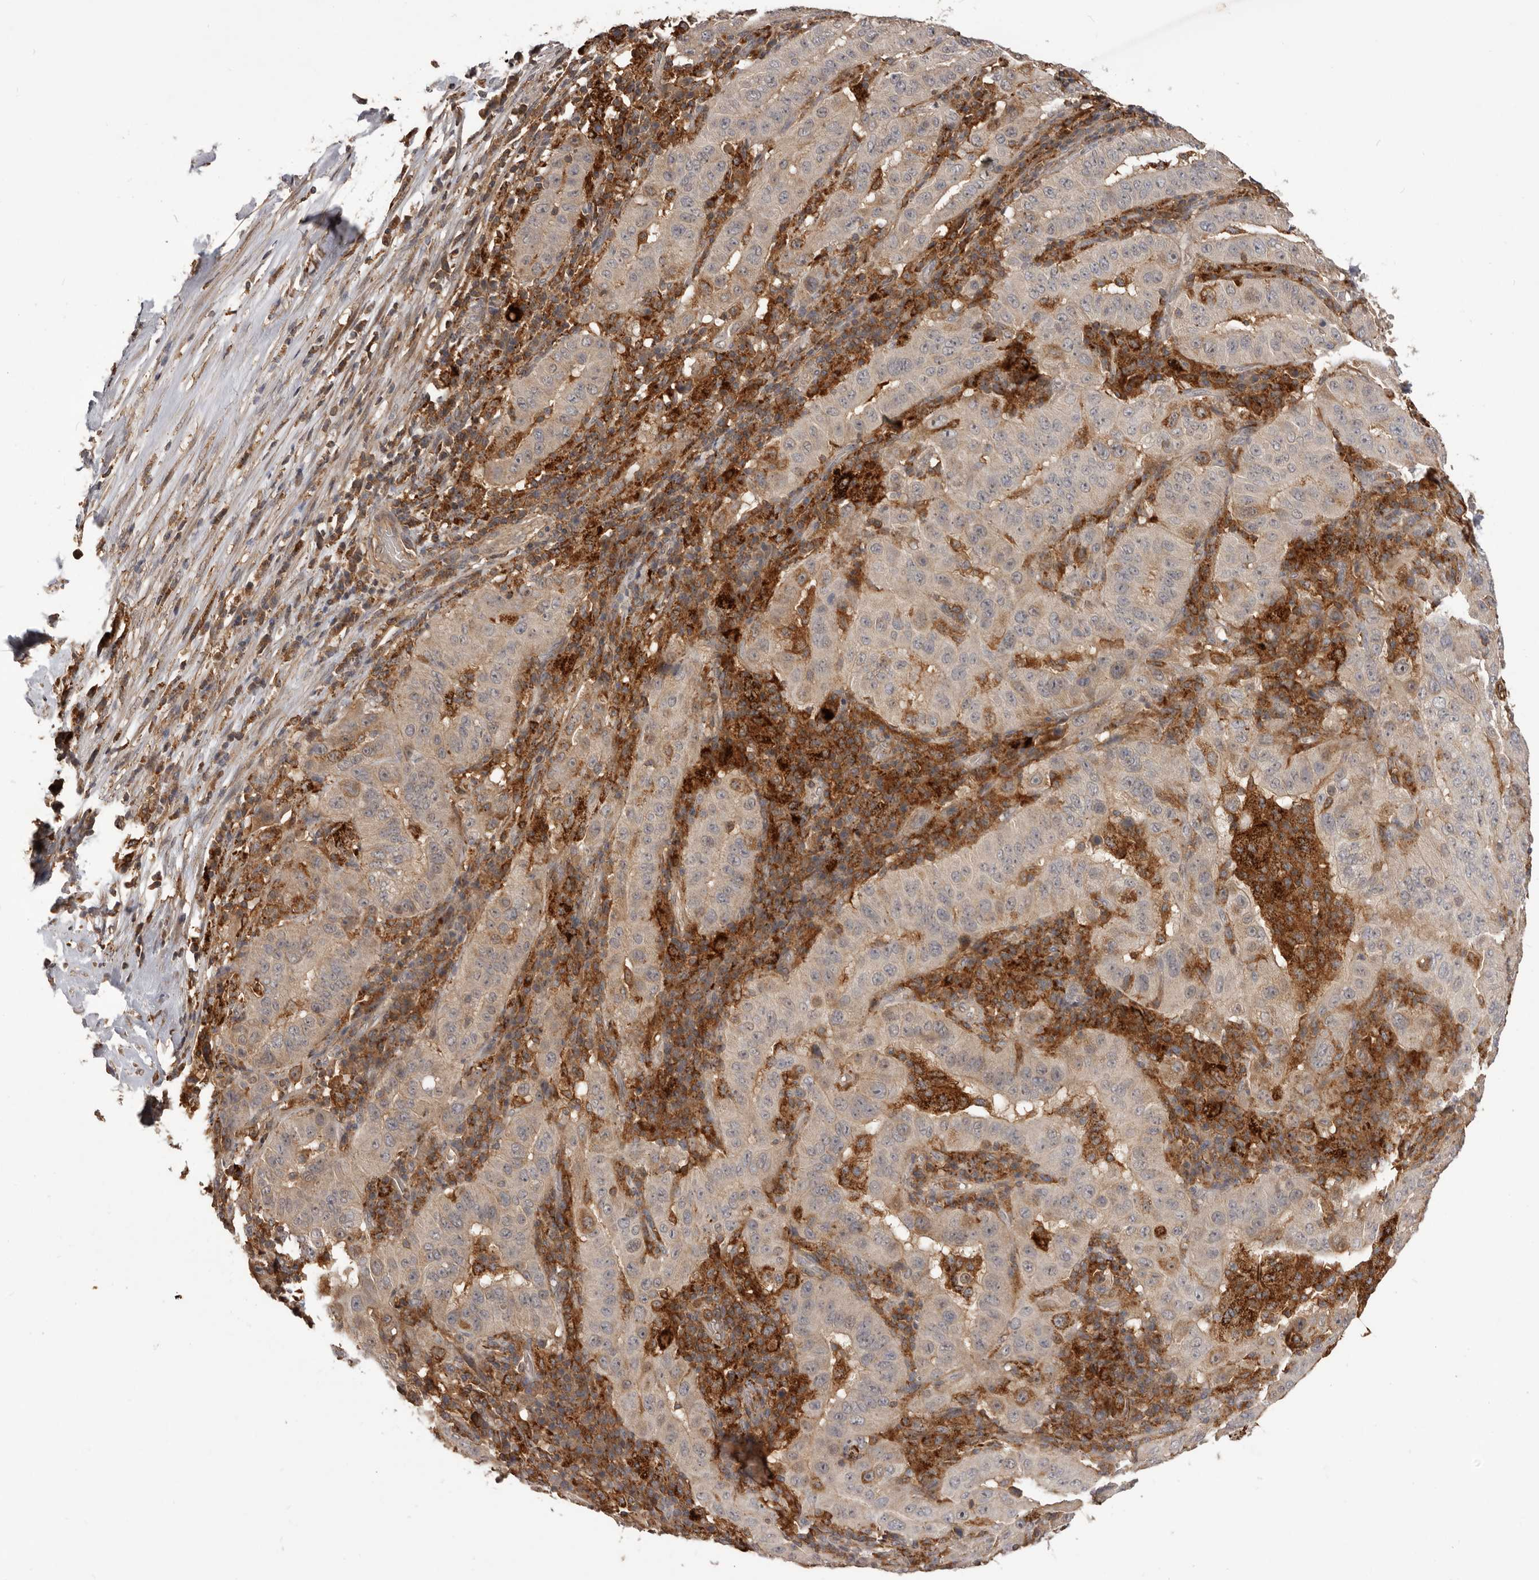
{"staining": {"intensity": "negative", "quantity": "none", "location": "none"}, "tissue": "pancreatic cancer", "cell_type": "Tumor cells", "image_type": "cancer", "snomed": [{"axis": "morphology", "description": "Adenocarcinoma, NOS"}, {"axis": "topography", "description": "Pancreas"}], "caption": "Tumor cells show no significant protein staining in pancreatic adenocarcinoma. (Immunohistochemistry, brightfield microscopy, high magnification).", "gene": "GLIPR2", "patient": {"sex": "male", "age": 63}}